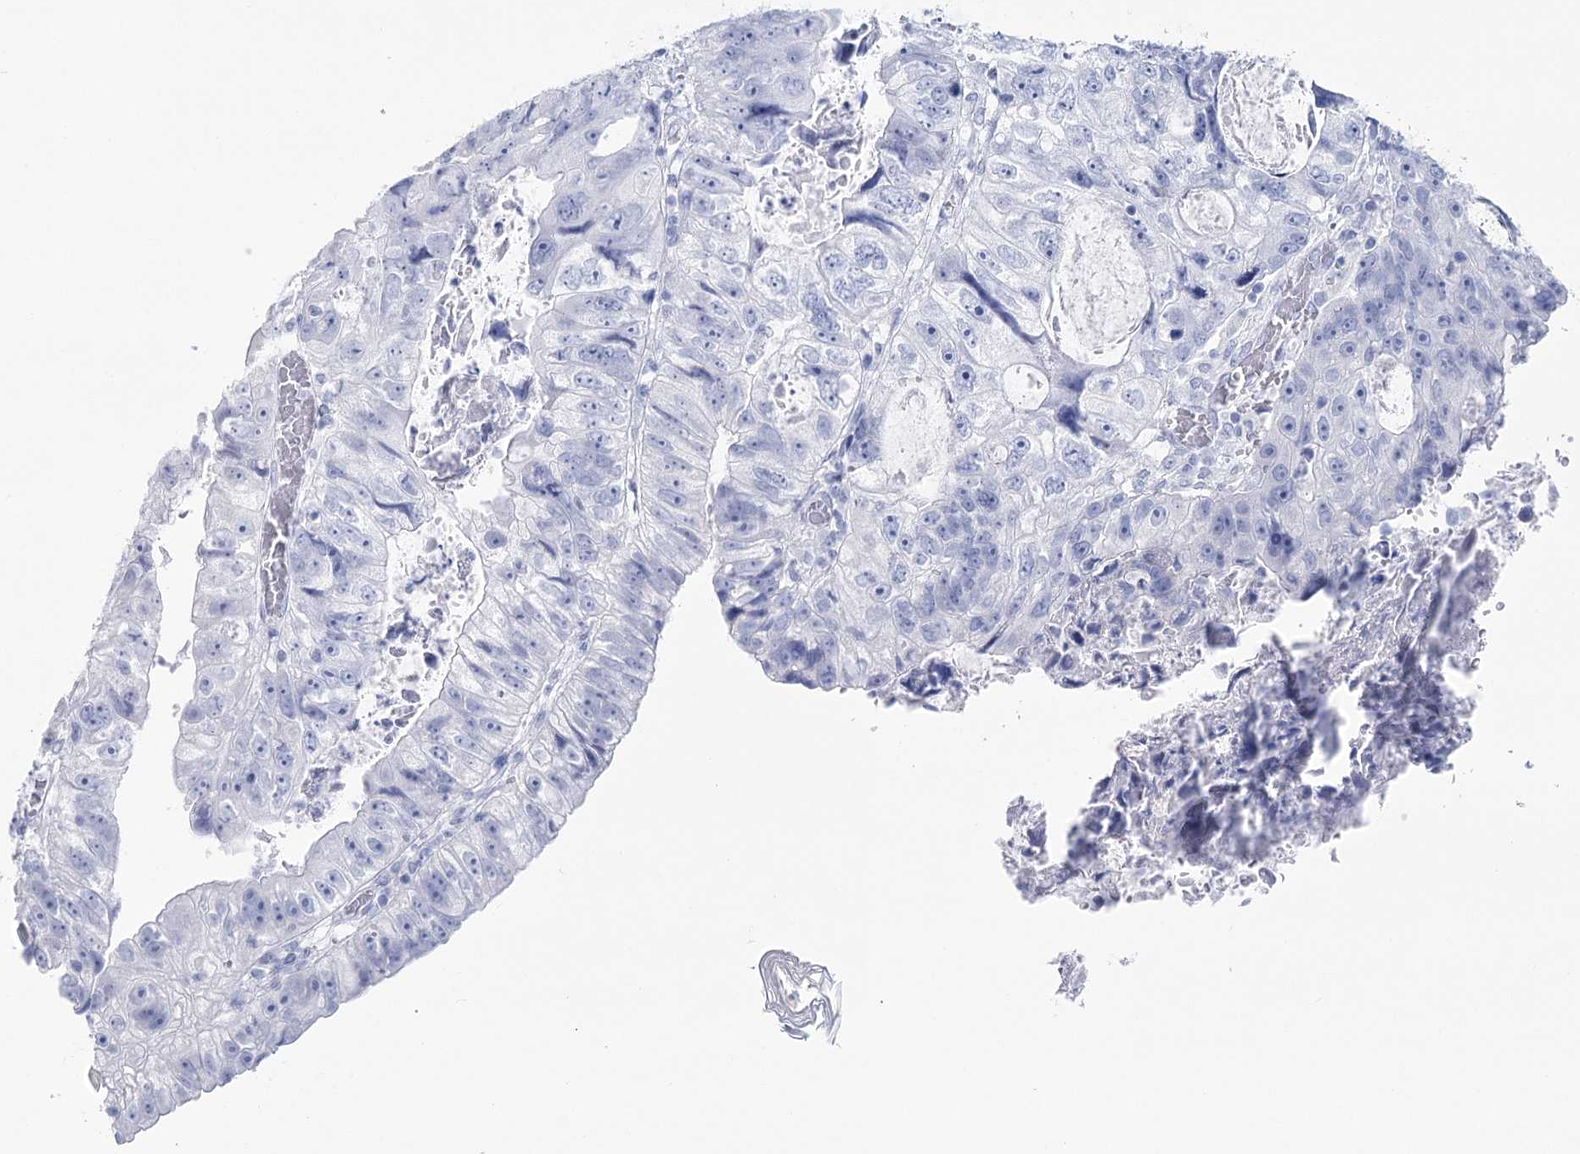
{"staining": {"intensity": "negative", "quantity": "none", "location": "none"}, "tissue": "colorectal cancer", "cell_type": "Tumor cells", "image_type": "cancer", "snomed": [{"axis": "morphology", "description": "Adenocarcinoma, NOS"}, {"axis": "topography", "description": "Rectum"}], "caption": "IHC of human colorectal adenocarcinoma displays no positivity in tumor cells. (DAB (3,3'-diaminobenzidine) IHC, high magnification).", "gene": "CCDC88A", "patient": {"sex": "male", "age": 59}}